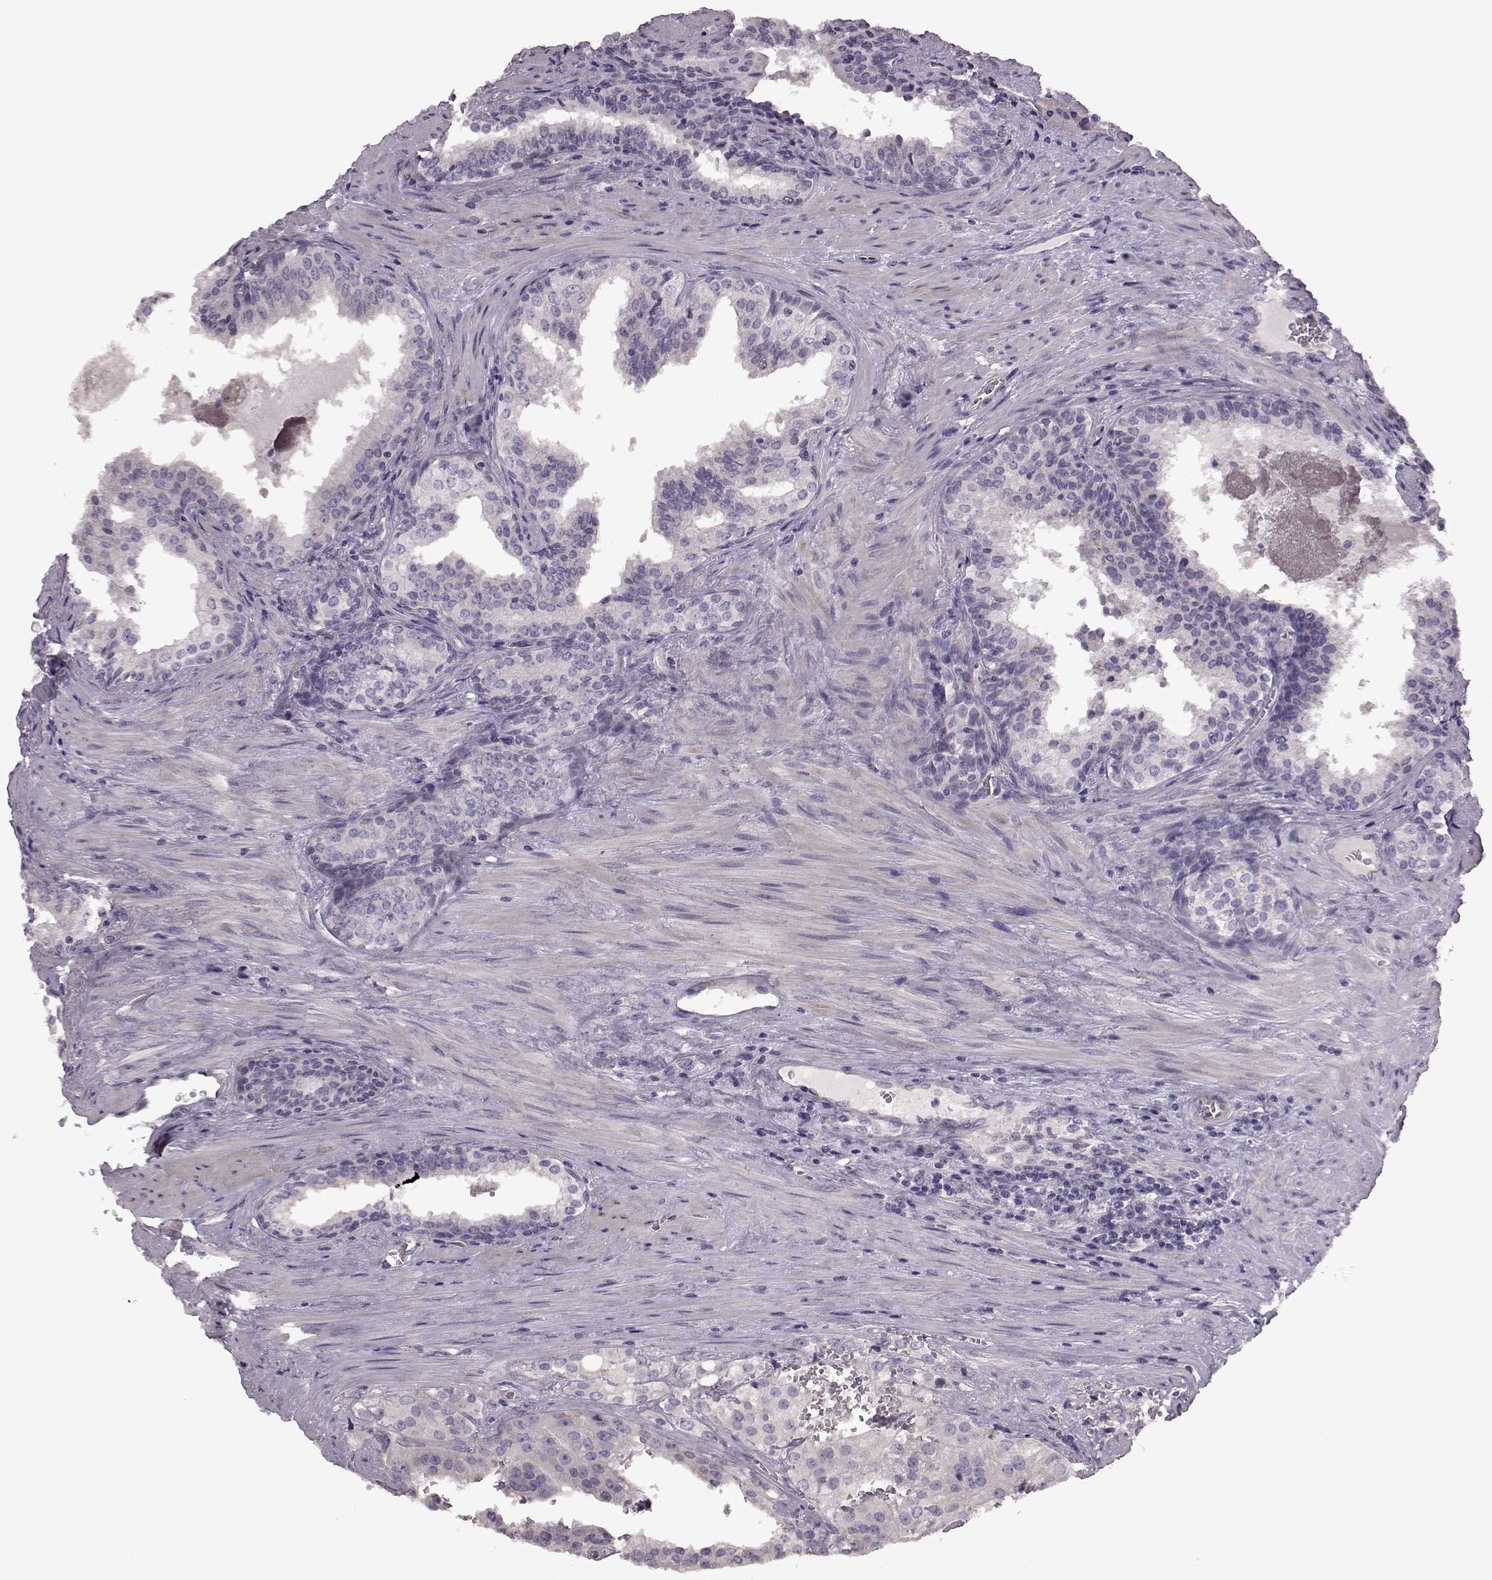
{"staining": {"intensity": "negative", "quantity": "none", "location": "none"}, "tissue": "prostate cancer", "cell_type": "Tumor cells", "image_type": "cancer", "snomed": [{"axis": "morphology", "description": "Adenocarcinoma, High grade"}, {"axis": "topography", "description": "Prostate"}], "caption": "A high-resolution image shows IHC staining of prostate high-grade adenocarcinoma, which reveals no significant positivity in tumor cells.", "gene": "EDDM3B", "patient": {"sex": "male", "age": 68}}